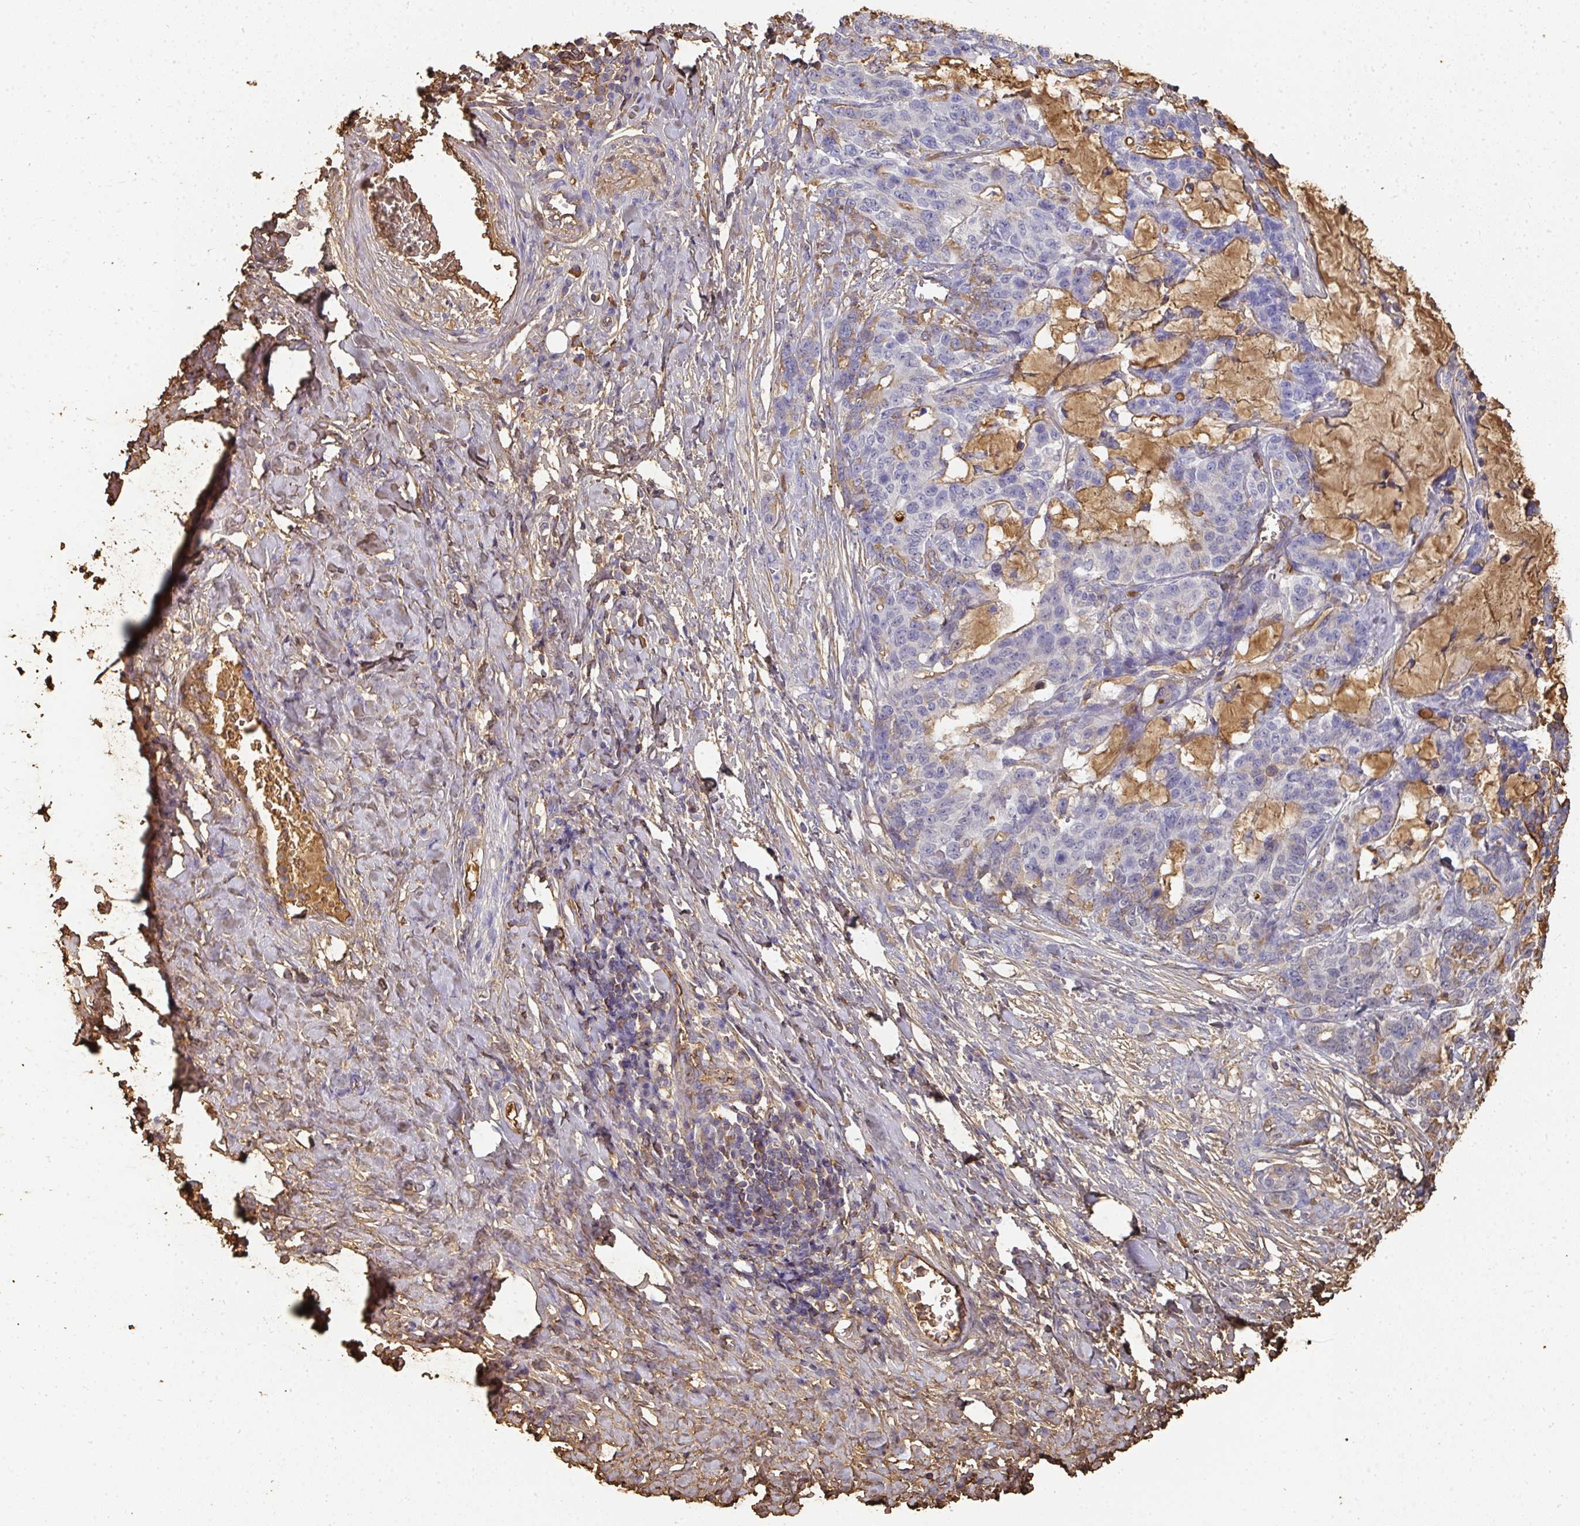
{"staining": {"intensity": "negative", "quantity": "none", "location": "none"}, "tissue": "stomach cancer", "cell_type": "Tumor cells", "image_type": "cancer", "snomed": [{"axis": "morphology", "description": "Normal tissue, NOS"}, {"axis": "morphology", "description": "Adenocarcinoma, NOS"}, {"axis": "topography", "description": "Stomach"}], "caption": "Human stomach cancer stained for a protein using IHC exhibits no positivity in tumor cells.", "gene": "ALB", "patient": {"sex": "female", "age": 64}}